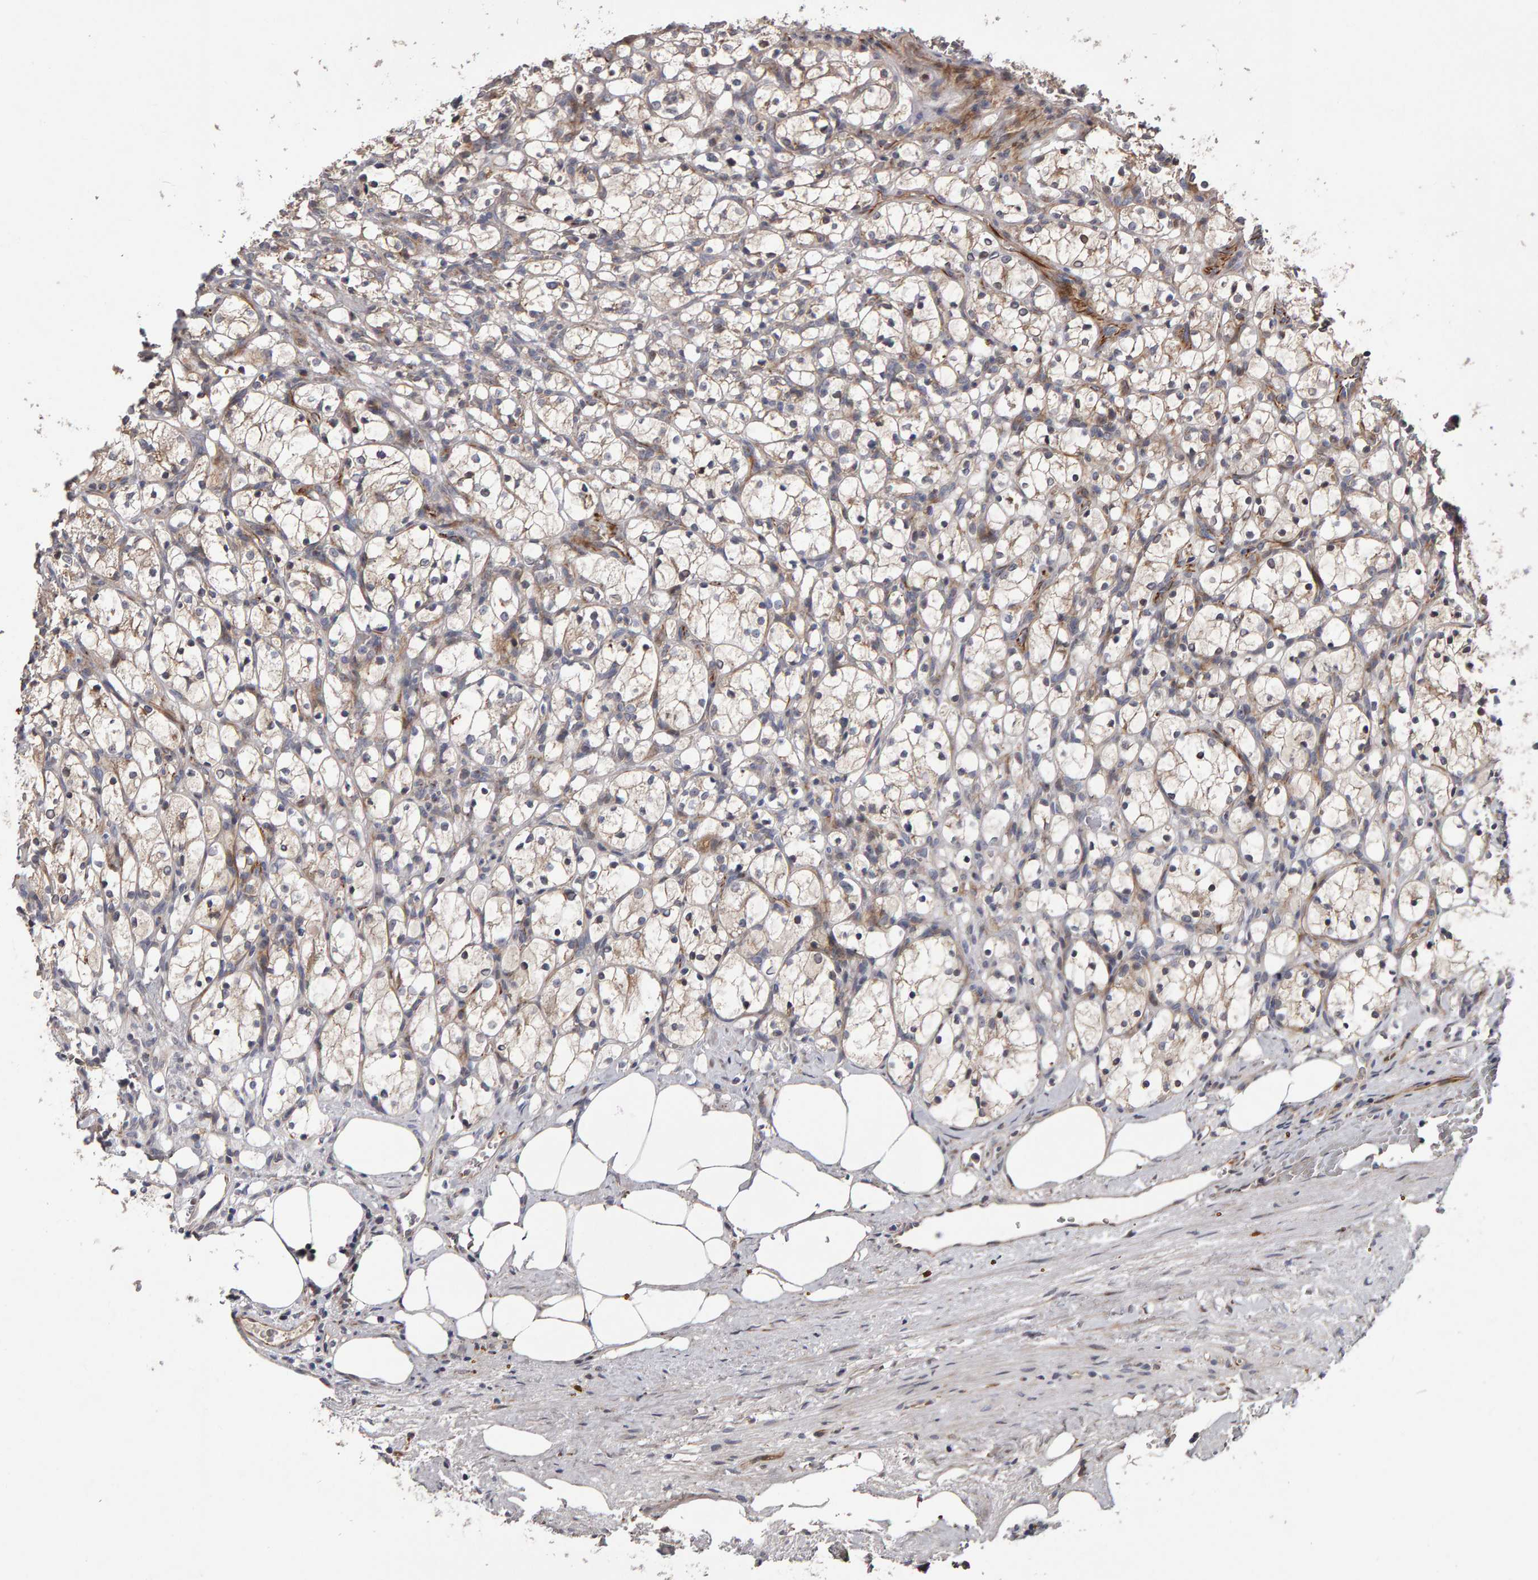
{"staining": {"intensity": "weak", "quantity": ">75%", "location": "cytoplasmic/membranous"}, "tissue": "renal cancer", "cell_type": "Tumor cells", "image_type": "cancer", "snomed": [{"axis": "morphology", "description": "Adenocarcinoma, NOS"}, {"axis": "topography", "description": "Kidney"}], "caption": "Weak cytoplasmic/membranous expression is appreciated in about >75% of tumor cells in renal cancer (adenocarcinoma).", "gene": "CANT1", "patient": {"sex": "female", "age": 69}}